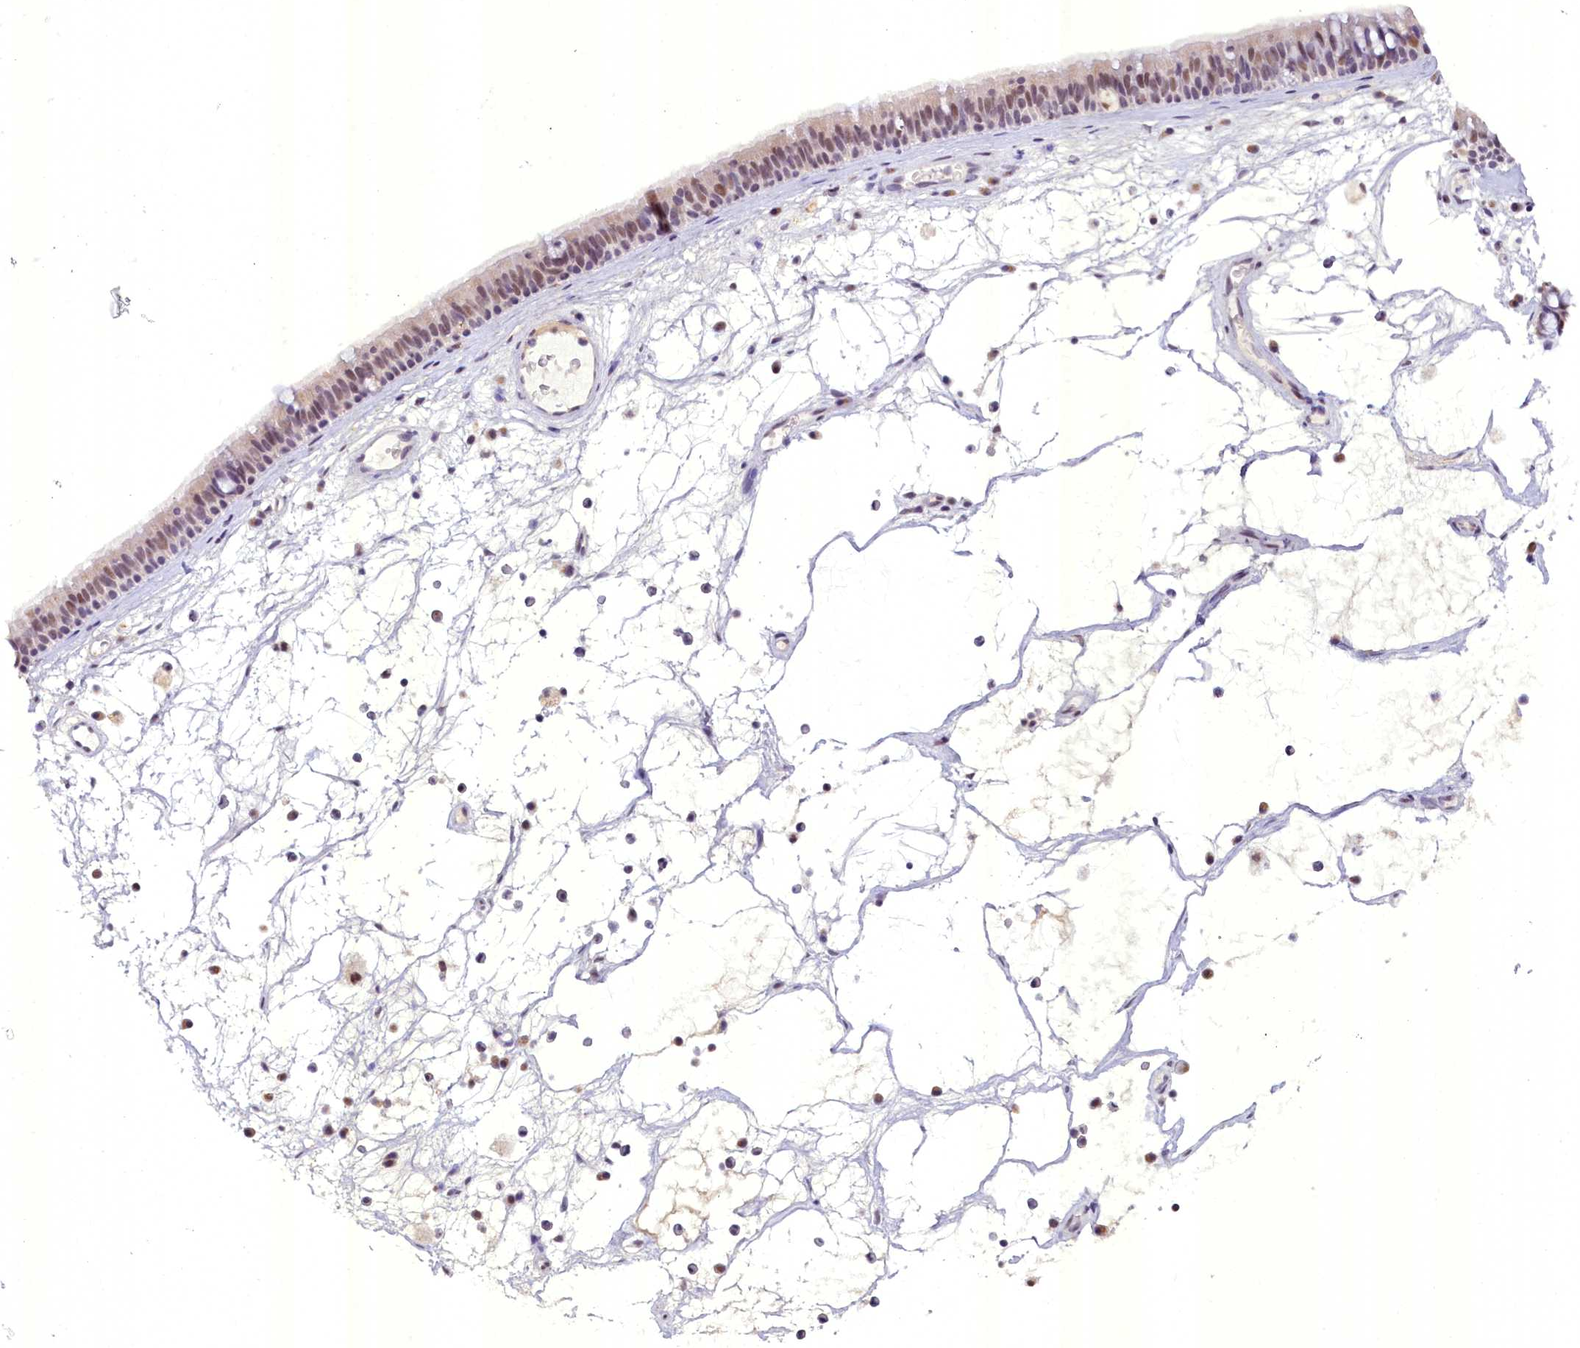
{"staining": {"intensity": "weak", "quantity": "25%-75%", "location": "cytoplasmic/membranous,nuclear"}, "tissue": "nasopharynx", "cell_type": "Respiratory epithelial cells", "image_type": "normal", "snomed": [{"axis": "morphology", "description": "Normal tissue, NOS"}, {"axis": "morphology", "description": "Inflammation, NOS"}, {"axis": "morphology", "description": "Malignant melanoma, Metastatic site"}, {"axis": "topography", "description": "Nasopharynx"}], "caption": "Weak cytoplasmic/membranous,nuclear protein expression is seen in approximately 25%-75% of respiratory epithelial cells in nasopharynx. Nuclei are stained in blue.", "gene": "NCBP1", "patient": {"sex": "male", "age": 70}}